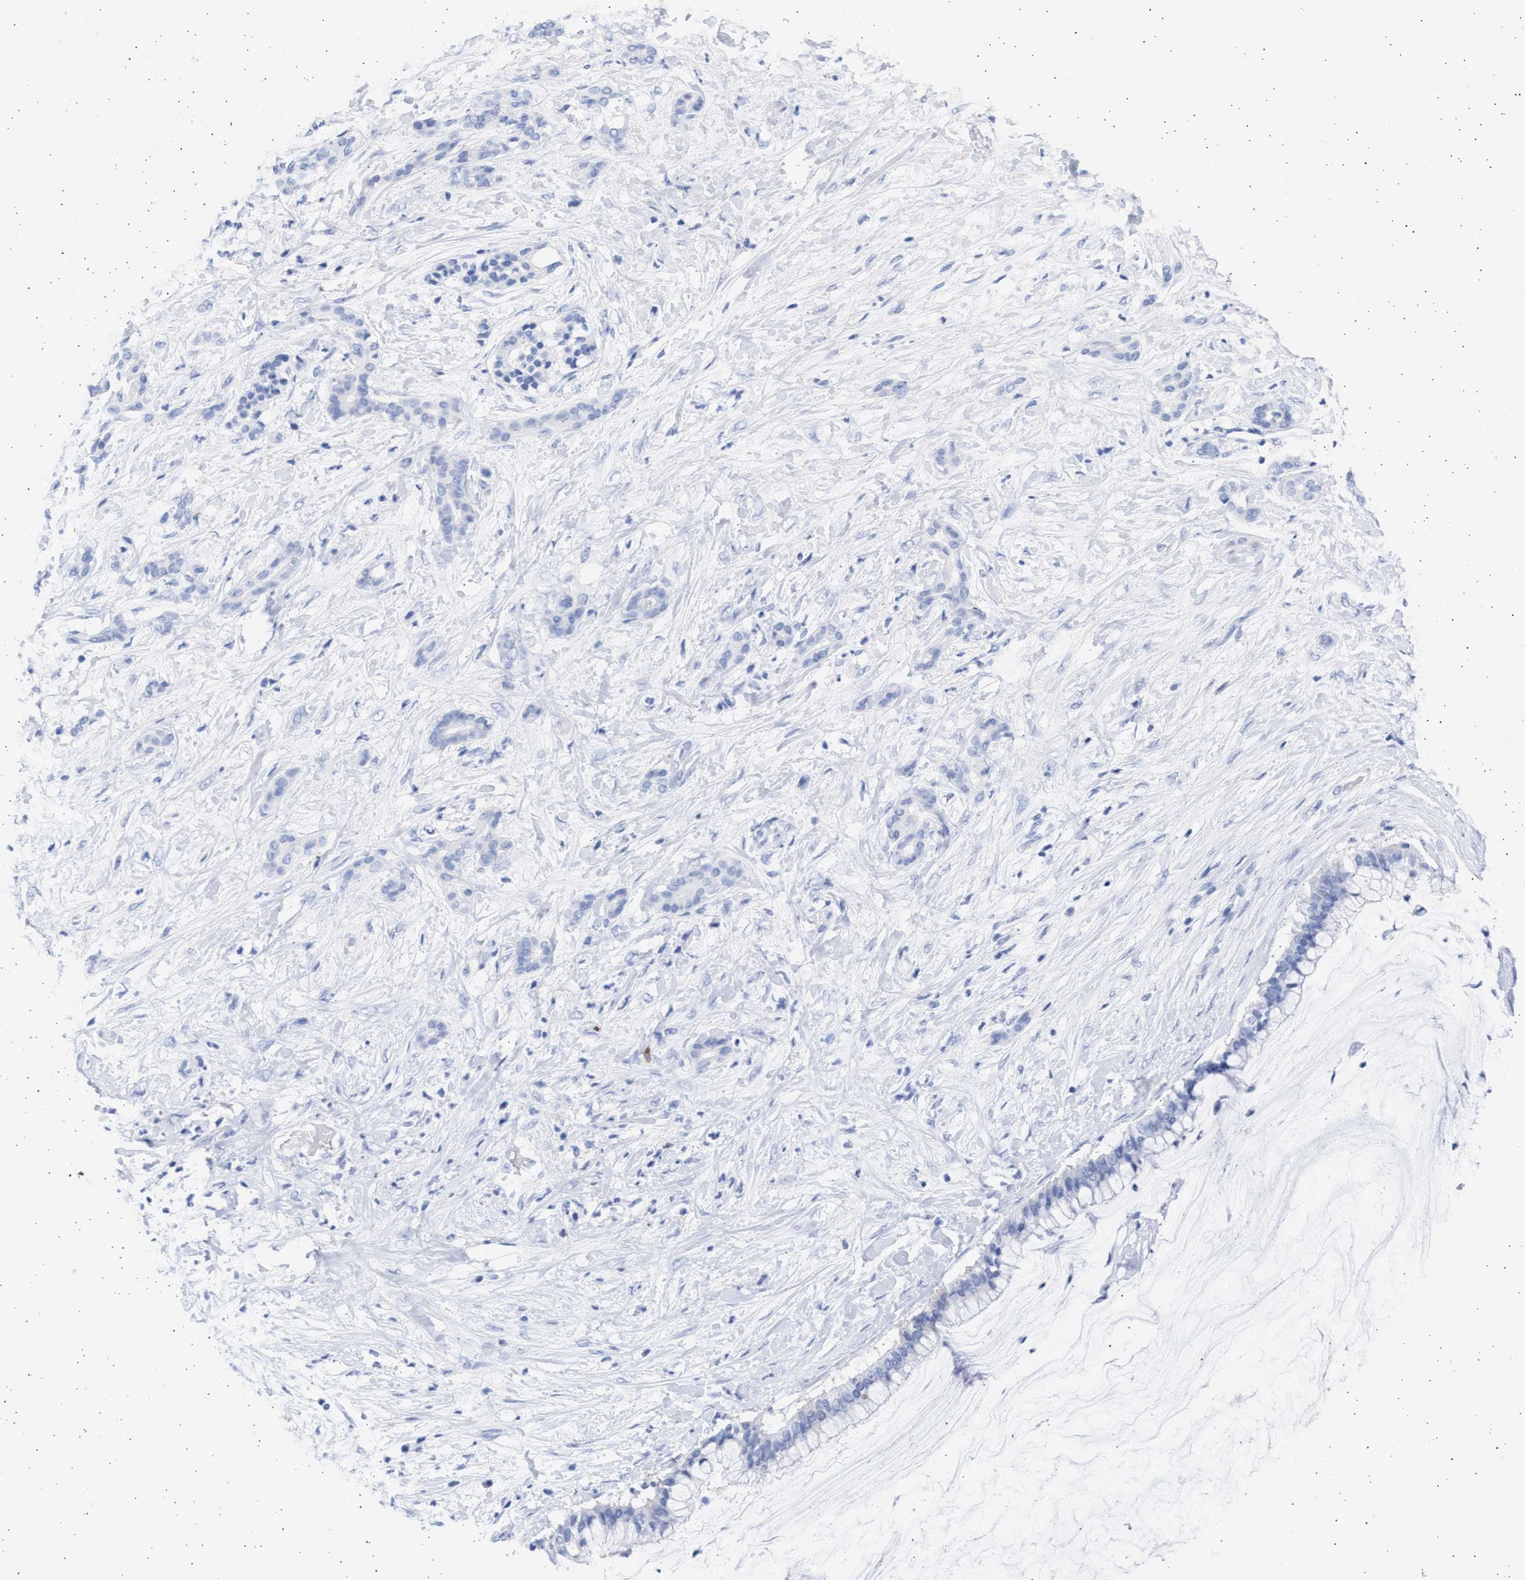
{"staining": {"intensity": "negative", "quantity": "none", "location": "none"}, "tissue": "pancreatic cancer", "cell_type": "Tumor cells", "image_type": "cancer", "snomed": [{"axis": "morphology", "description": "Adenocarcinoma, NOS"}, {"axis": "topography", "description": "Pancreas"}], "caption": "Tumor cells are negative for protein expression in human pancreatic cancer.", "gene": "ALDOC", "patient": {"sex": "male", "age": 41}}